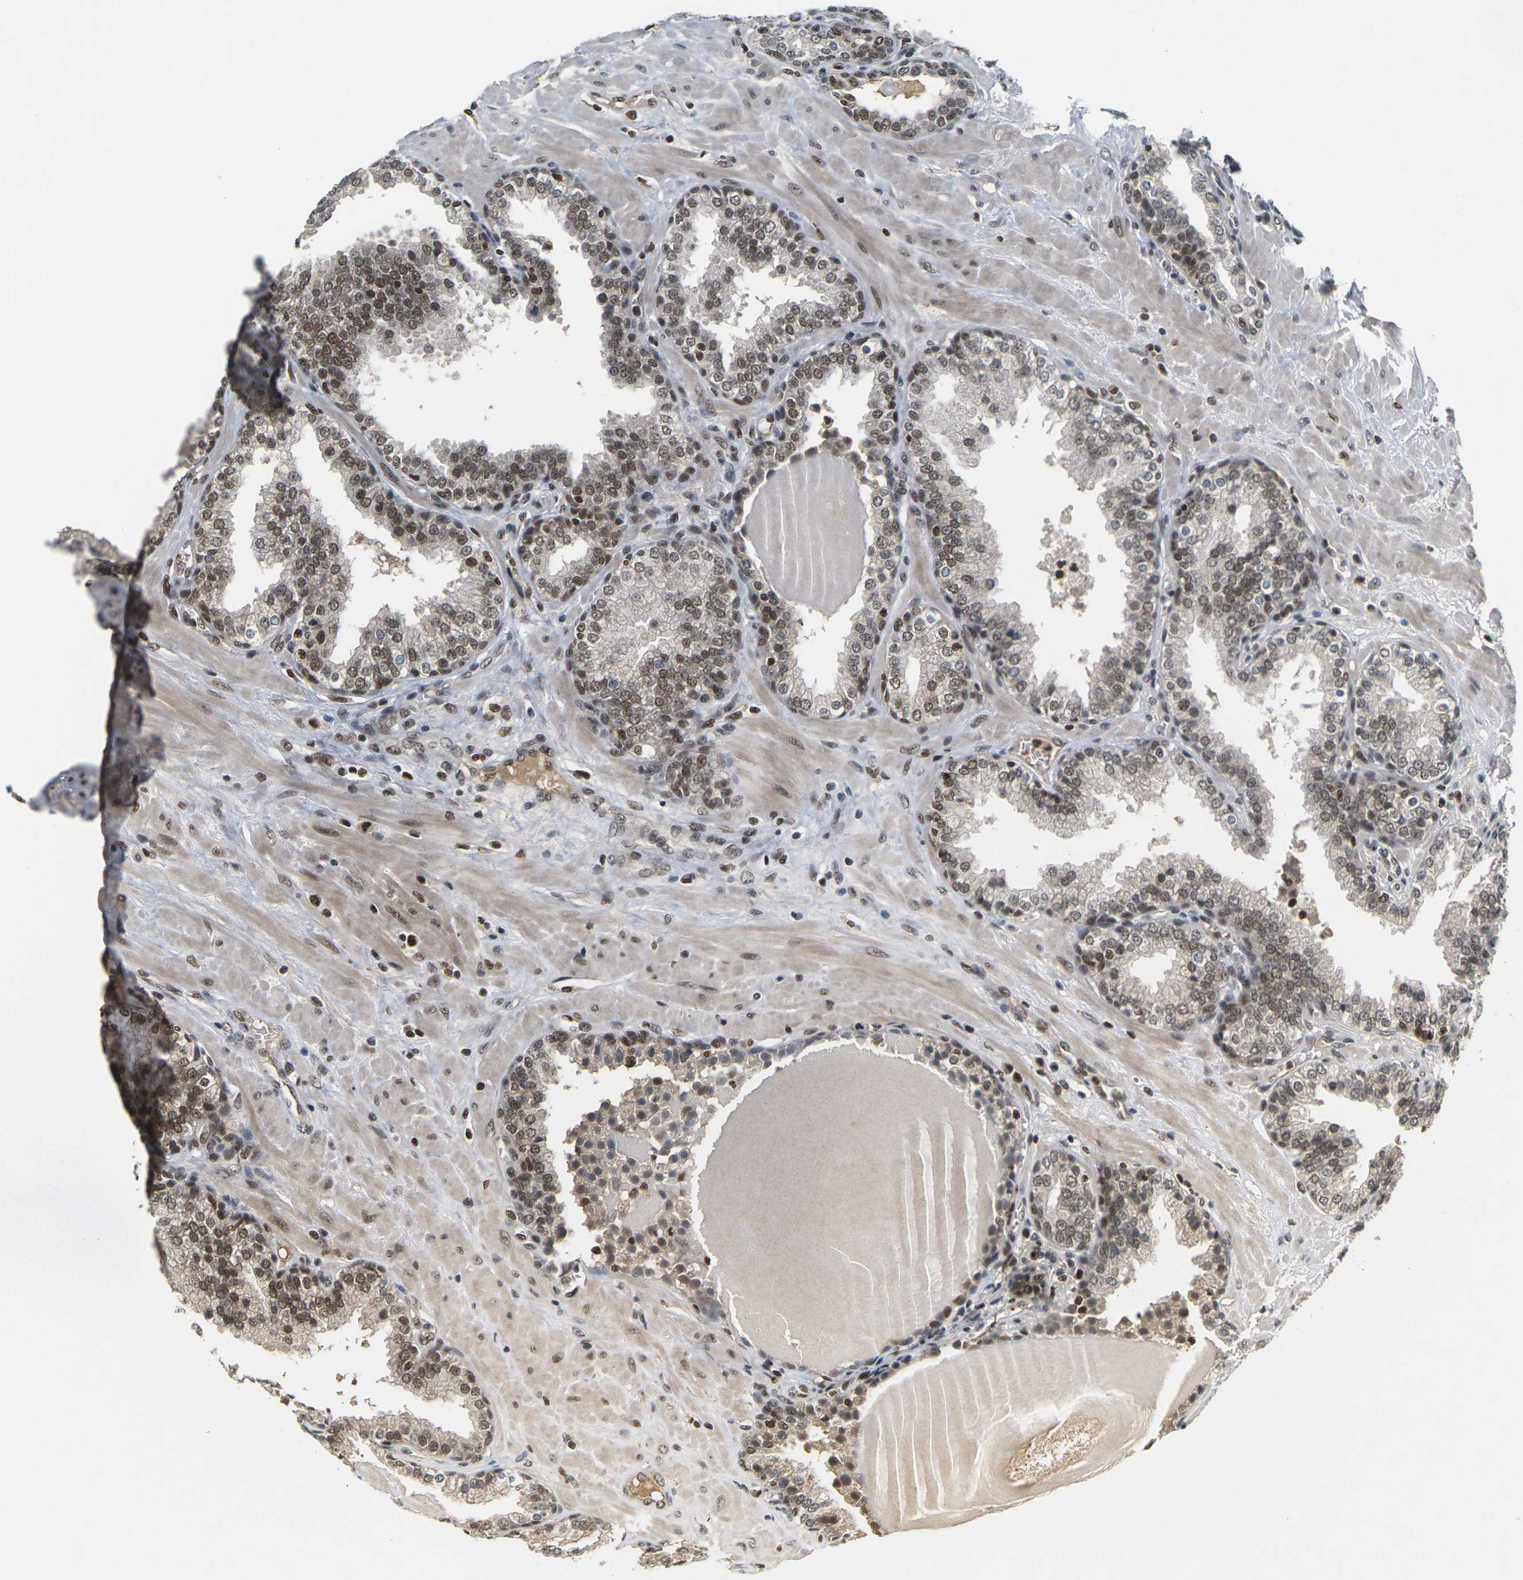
{"staining": {"intensity": "strong", "quantity": "25%-75%", "location": "nuclear"}, "tissue": "prostate", "cell_type": "Glandular cells", "image_type": "normal", "snomed": [{"axis": "morphology", "description": "Normal tissue, NOS"}, {"axis": "topography", "description": "Prostate"}], "caption": "A brown stain labels strong nuclear staining of a protein in glandular cells of normal human prostate.", "gene": "NELFA", "patient": {"sex": "male", "age": 51}}